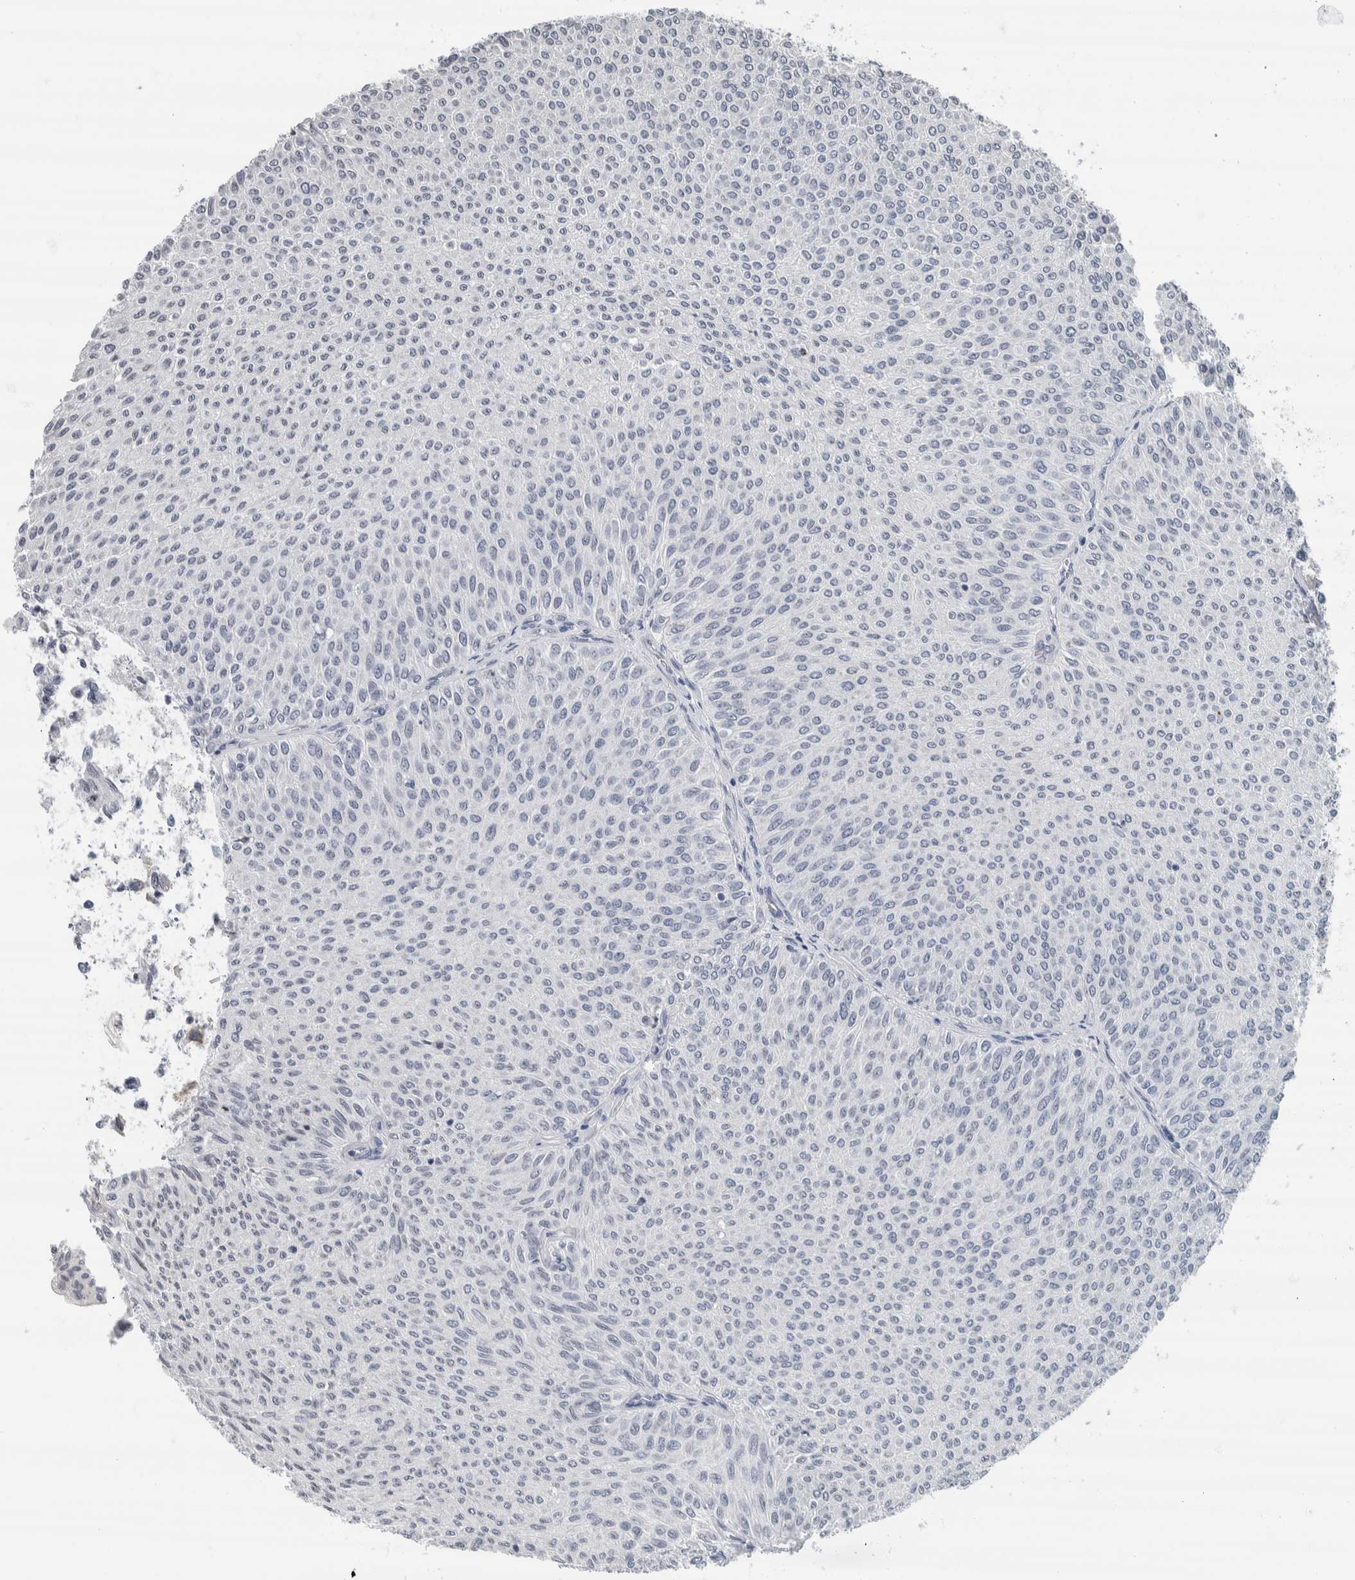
{"staining": {"intensity": "negative", "quantity": "none", "location": "none"}, "tissue": "urothelial cancer", "cell_type": "Tumor cells", "image_type": "cancer", "snomed": [{"axis": "morphology", "description": "Urothelial carcinoma, Low grade"}, {"axis": "topography", "description": "Urinary bladder"}], "caption": "The photomicrograph exhibits no staining of tumor cells in urothelial carcinoma (low-grade).", "gene": "NEFM", "patient": {"sex": "male", "age": 78}}